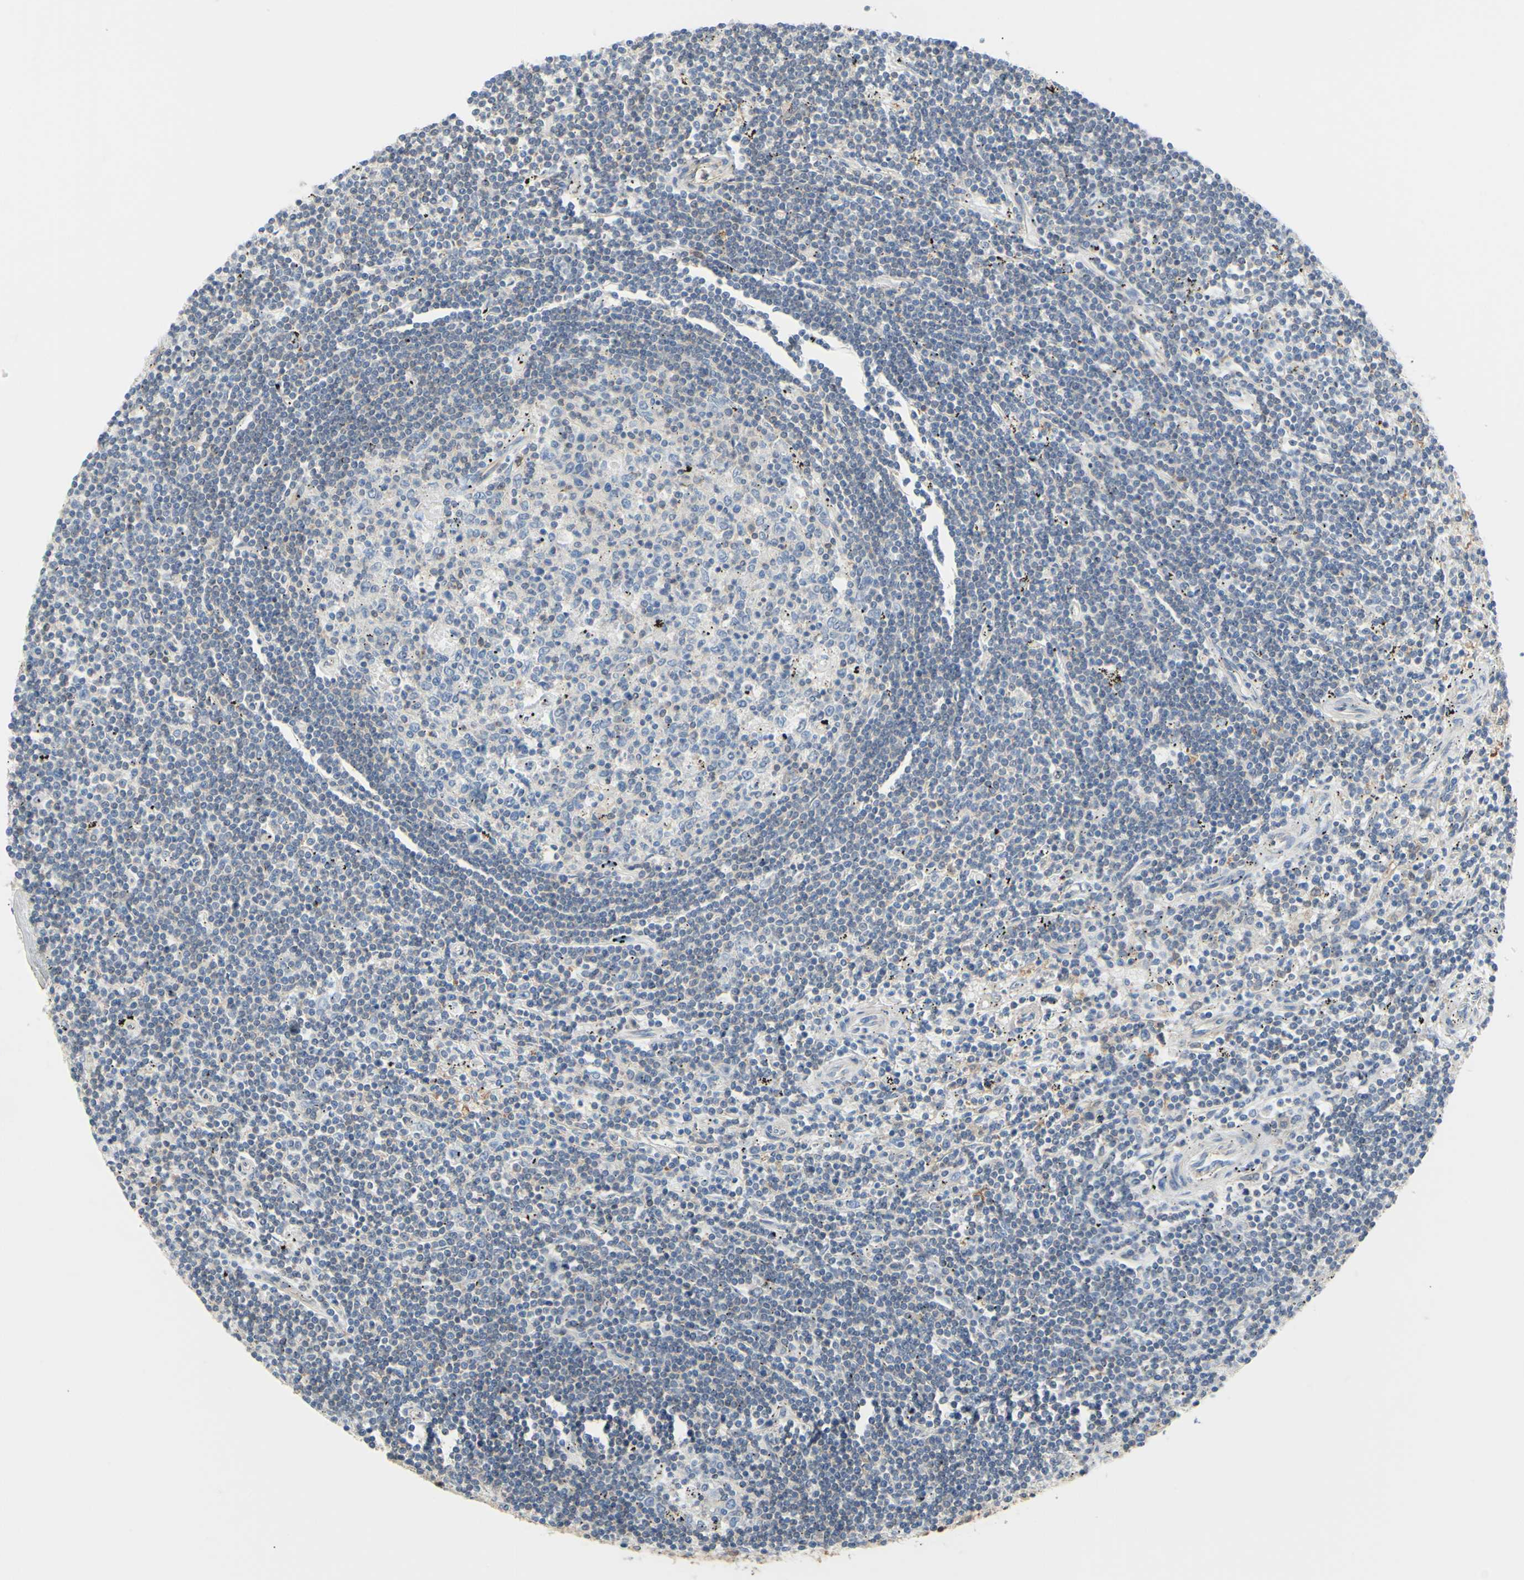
{"staining": {"intensity": "weak", "quantity": "<25%", "location": "cytoplasmic/membranous"}, "tissue": "lymphoma", "cell_type": "Tumor cells", "image_type": "cancer", "snomed": [{"axis": "morphology", "description": "Malignant lymphoma, non-Hodgkin's type, Low grade"}, {"axis": "topography", "description": "Spleen"}], "caption": "Tumor cells are negative for protein expression in human low-grade malignant lymphoma, non-Hodgkin's type.", "gene": "UPK3B", "patient": {"sex": "male", "age": 76}}